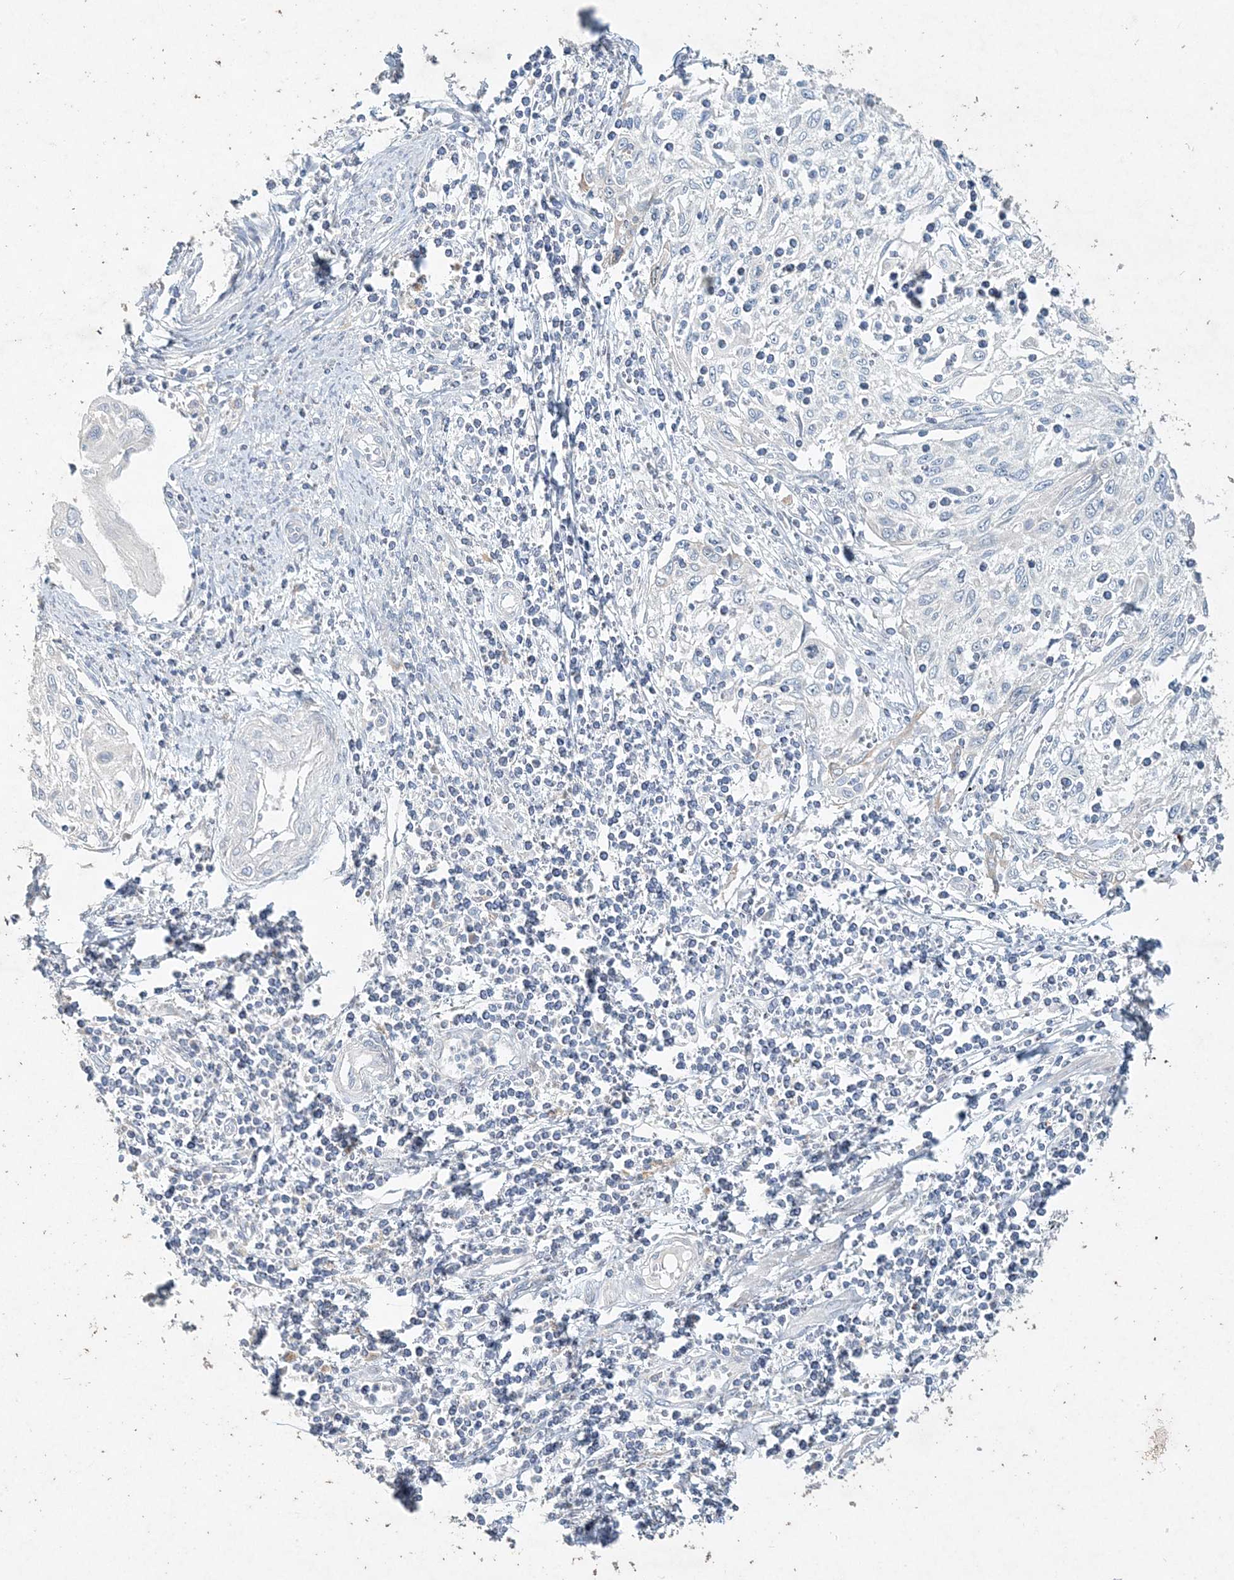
{"staining": {"intensity": "negative", "quantity": "none", "location": "none"}, "tissue": "cervical cancer", "cell_type": "Tumor cells", "image_type": "cancer", "snomed": [{"axis": "morphology", "description": "Squamous cell carcinoma, NOS"}, {"axis": "topography", "description": "Cervix"}], "caption": "The photomicrograph displays no significant expression in tumor cells of cervical cancer (squamous cell carcinoma). The staining is performed using DAB brown chromogen with nuclei counter-stained in using hematoxylin.", "gene": "DNAH5", "patient": {"sex": "female", "age": 70}}